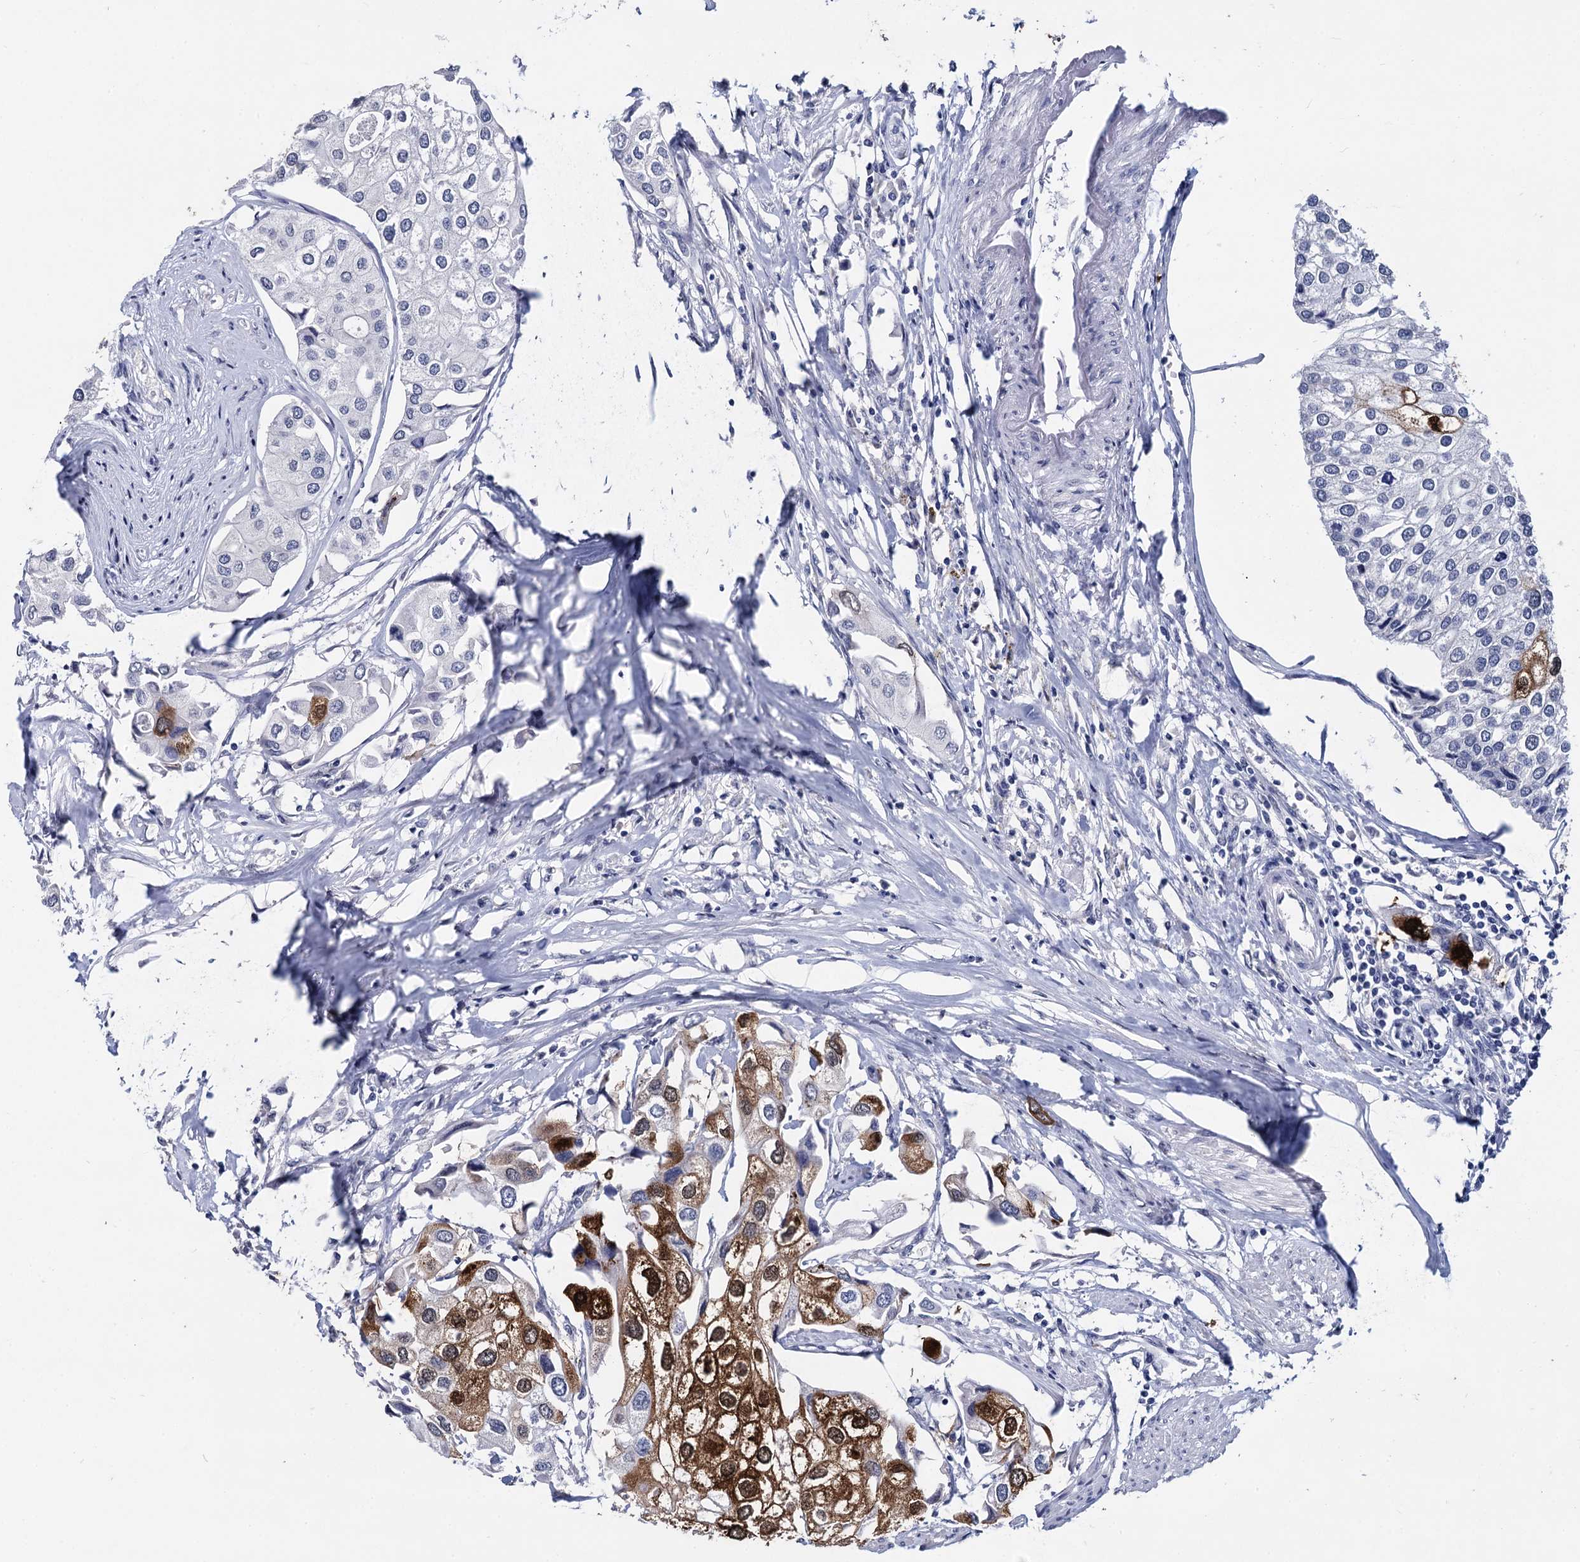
{"staining": {"intensity": "strong", "quantity": "25%-75%", "location": "cytoplasmic/membranous,nuclear"}, "tissue": "urothelial cancer", "cell_type": "Tumor cells", "image_type": "cancer", "snomed": [{"axis": "morphology", "description": "Urothelial carcinoma, High grade"}, {"axis": "topography", "description": "Urinary bladder"}], "caption": "Immunohistochemical staining of urothelial carcinoma (high-grade) demonstrates strong cytoplasmic/membranous and nuclear protein expression in about 25%-75% of tumor cells. (IHC, brightfield microscopy, high magnification).", "gene": "MAGEA4", "patient": {"sex": "male", "age": 64}}